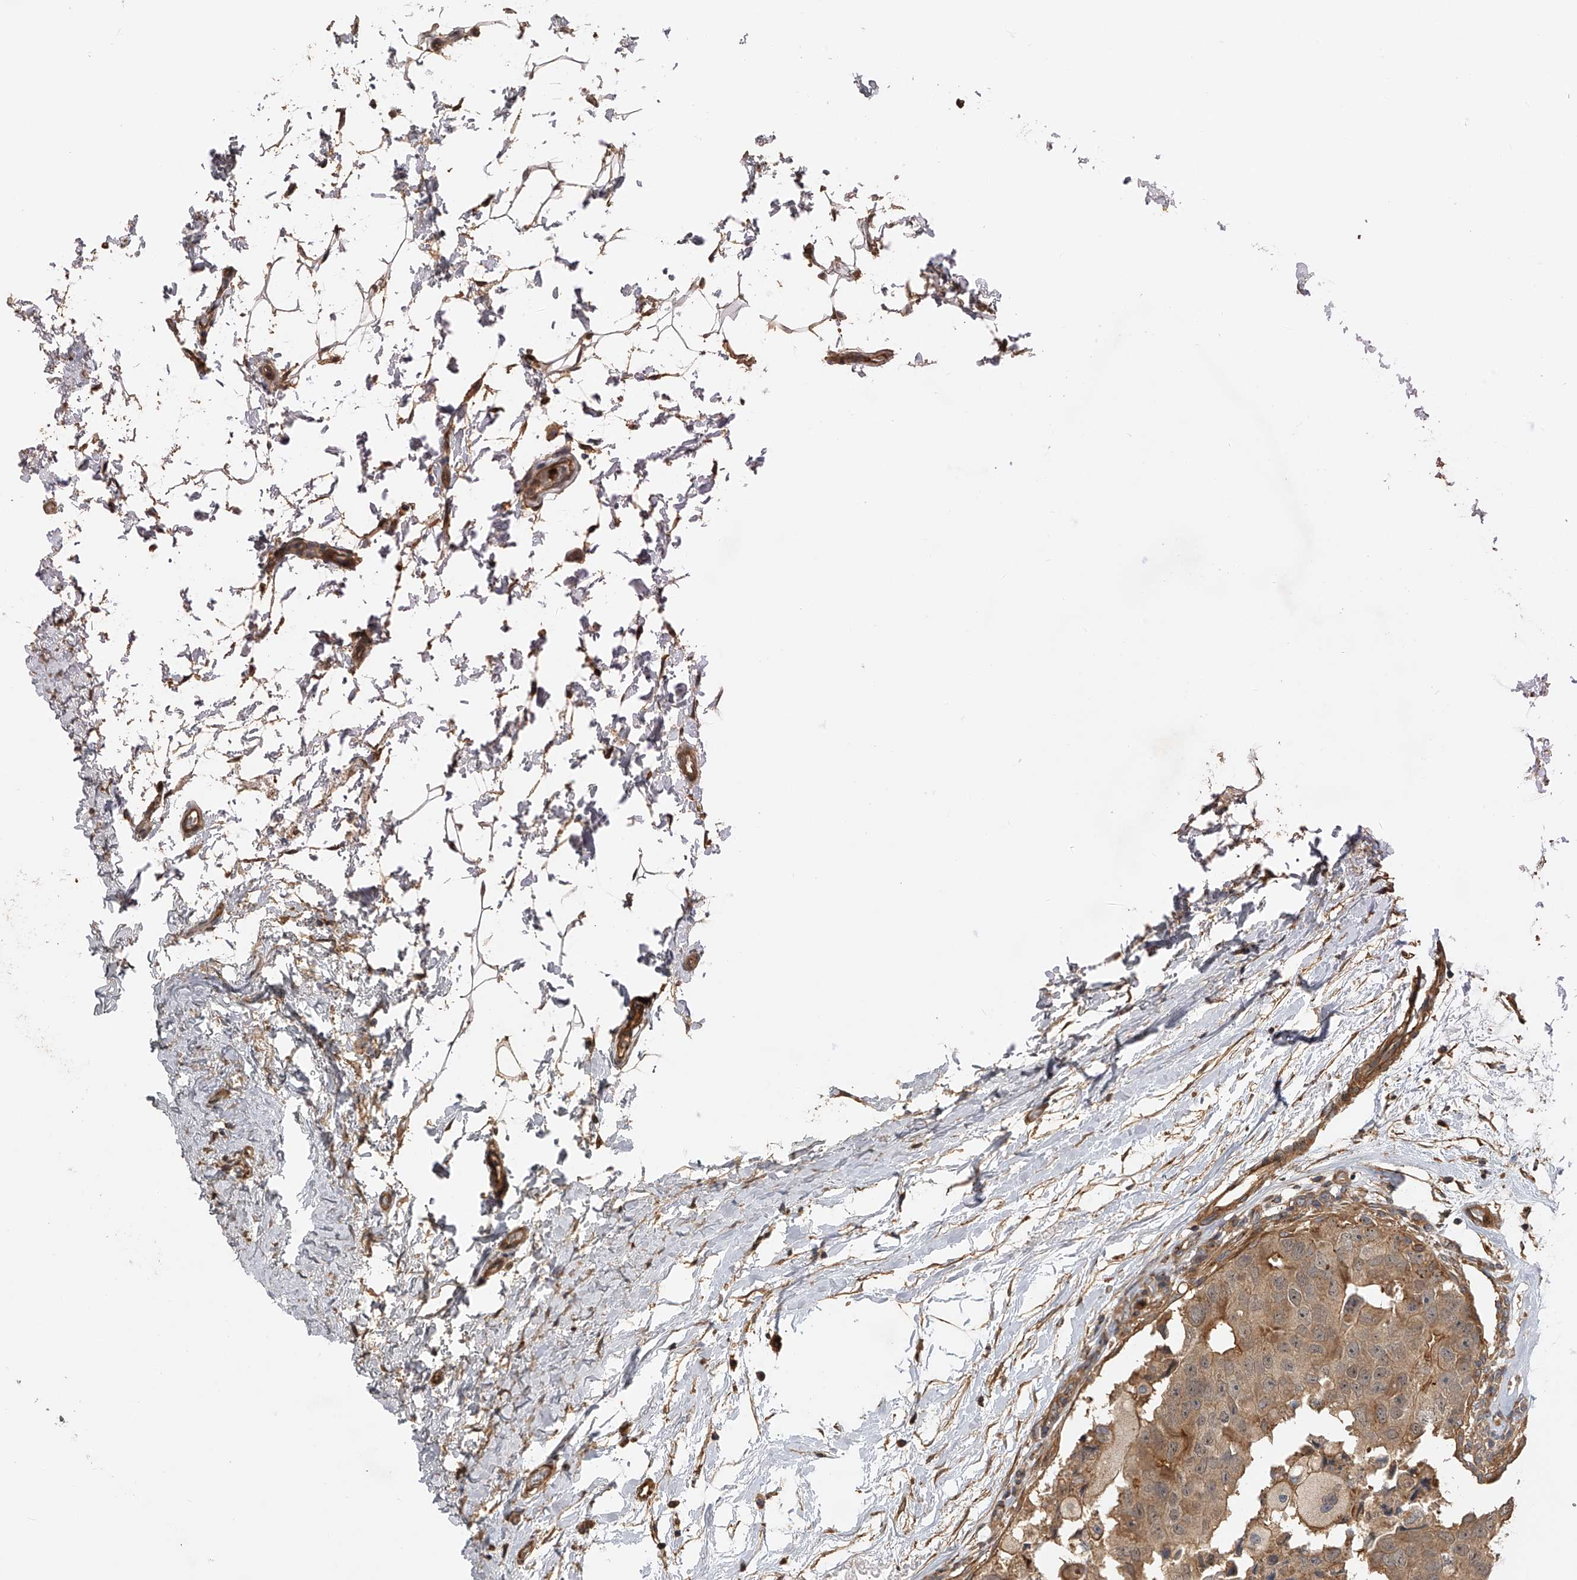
{"staining": {"intensity": "moderate", "quantity": ">75%", "location": "cytoplasmic/membranous"}, "tissue": "breast cancer", "cell_type": "Tumor cells", "image_type": "cancer", "snomed": [{"axis": "morphology", "description": "Duct carcinoma"}, {"axis": "topography", "description": "Breast"}], "caption": "Breast cancer stained for a protein shows moderate cytoplasmic/membranous positivity in tumor cells.", "gene": "PTPRA", "patient": {"sex": "female", "age": 62}}